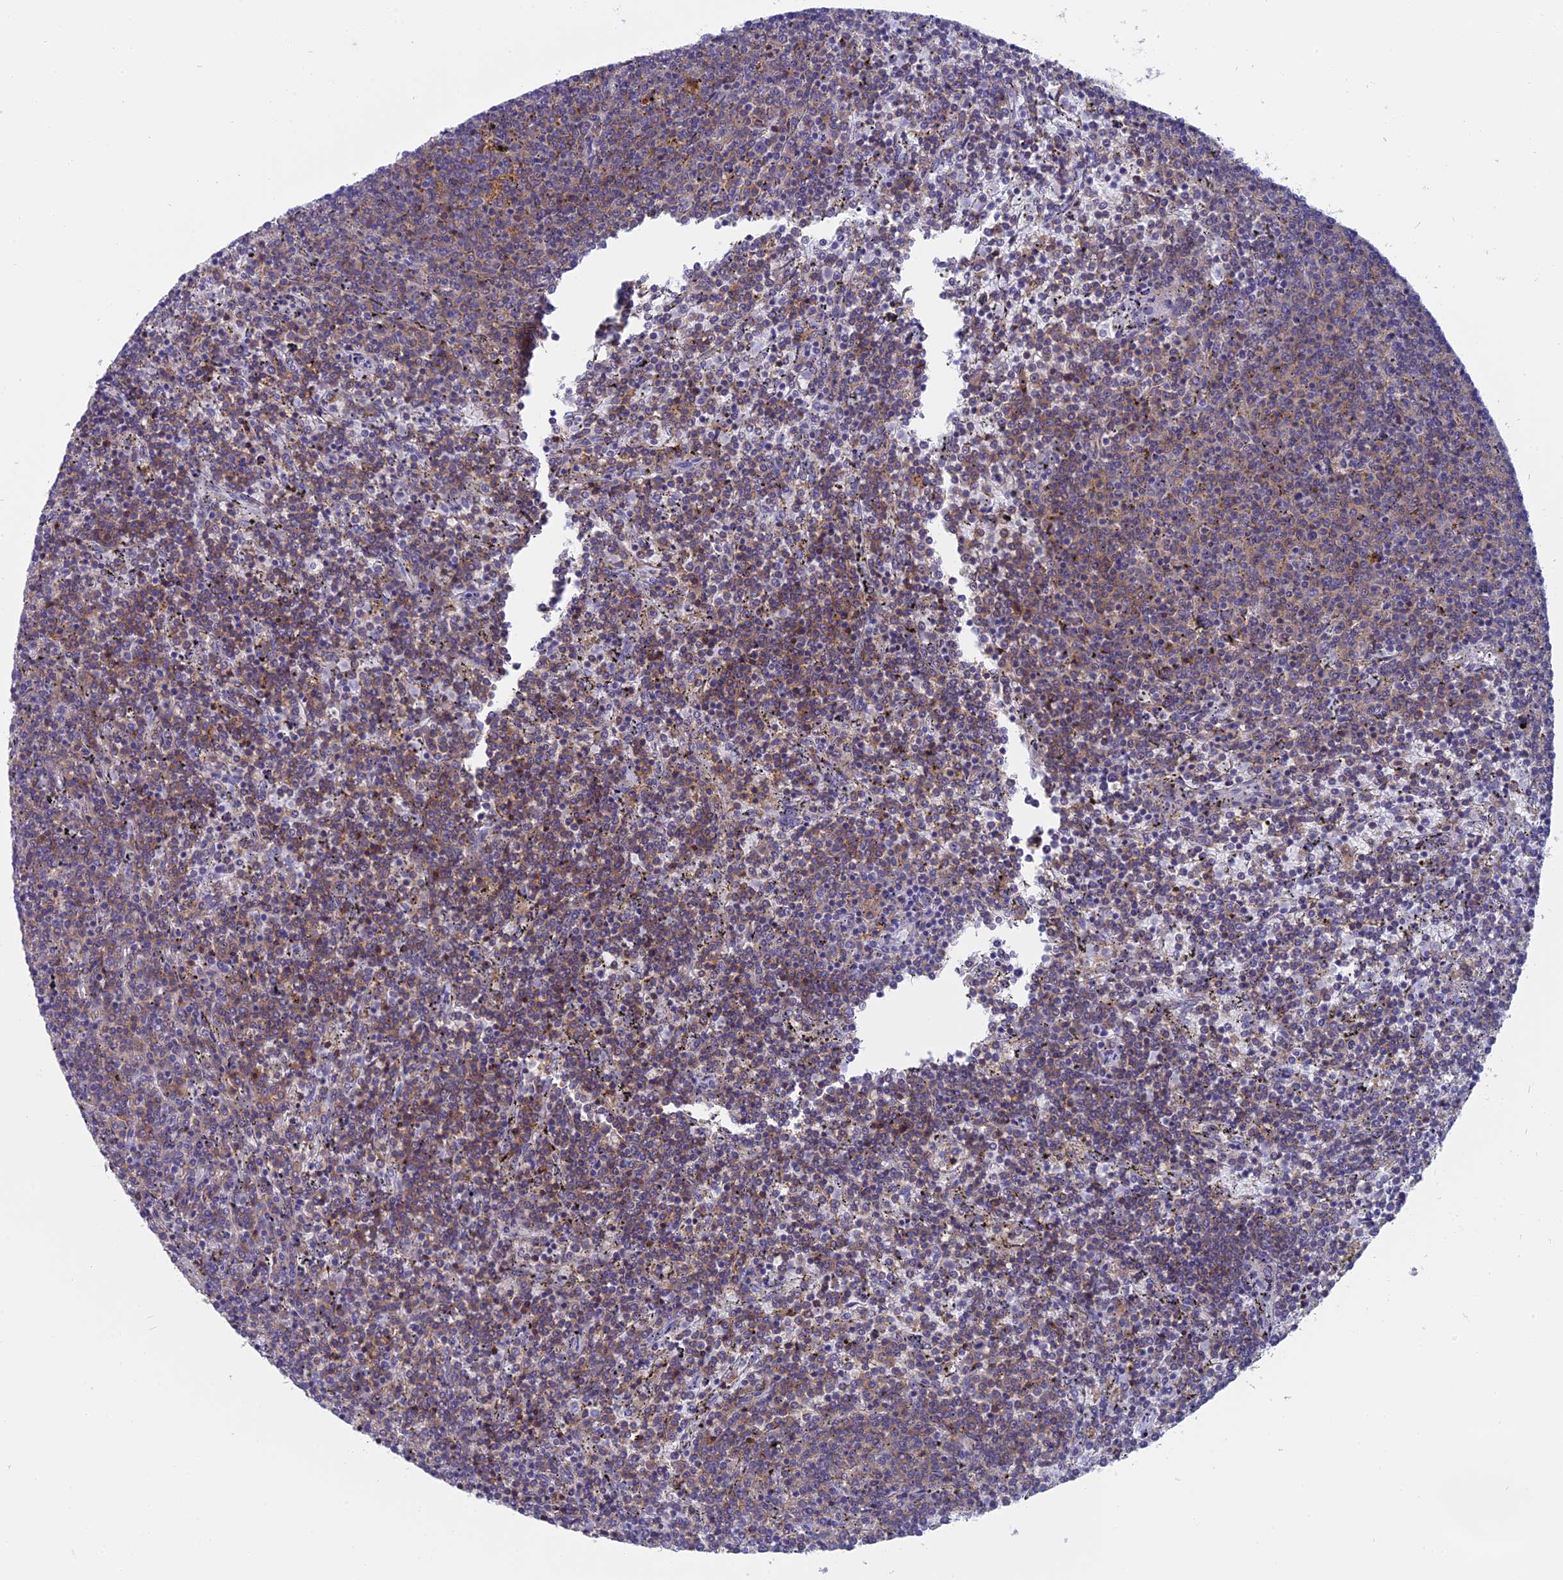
{"staining": {"intensity": "weak", "quantity": "25%-75%", "location": "cytoplasmic/membranous"}, "tissue": "lymphoma", "cell_type": "Tumor cells", "image_type": "cancer", "snomed": [{"axis": "morphology", "description": "Malignant lymphoma, non-Hodgkin's type, Low grade"}, {"axis": "topography", "description": "Spleen"}], "caption": "A high-resolution micrograph shows immunohistochemistry staining of malignant lymphoma, non-Hodgkin's type (low-grade), which reveals weak cytoplasmic/membranous positivity in about 25%-75% of tumor cells.", "gene": "DTWD1", "patient": {"sex": "female", "age": 50}}